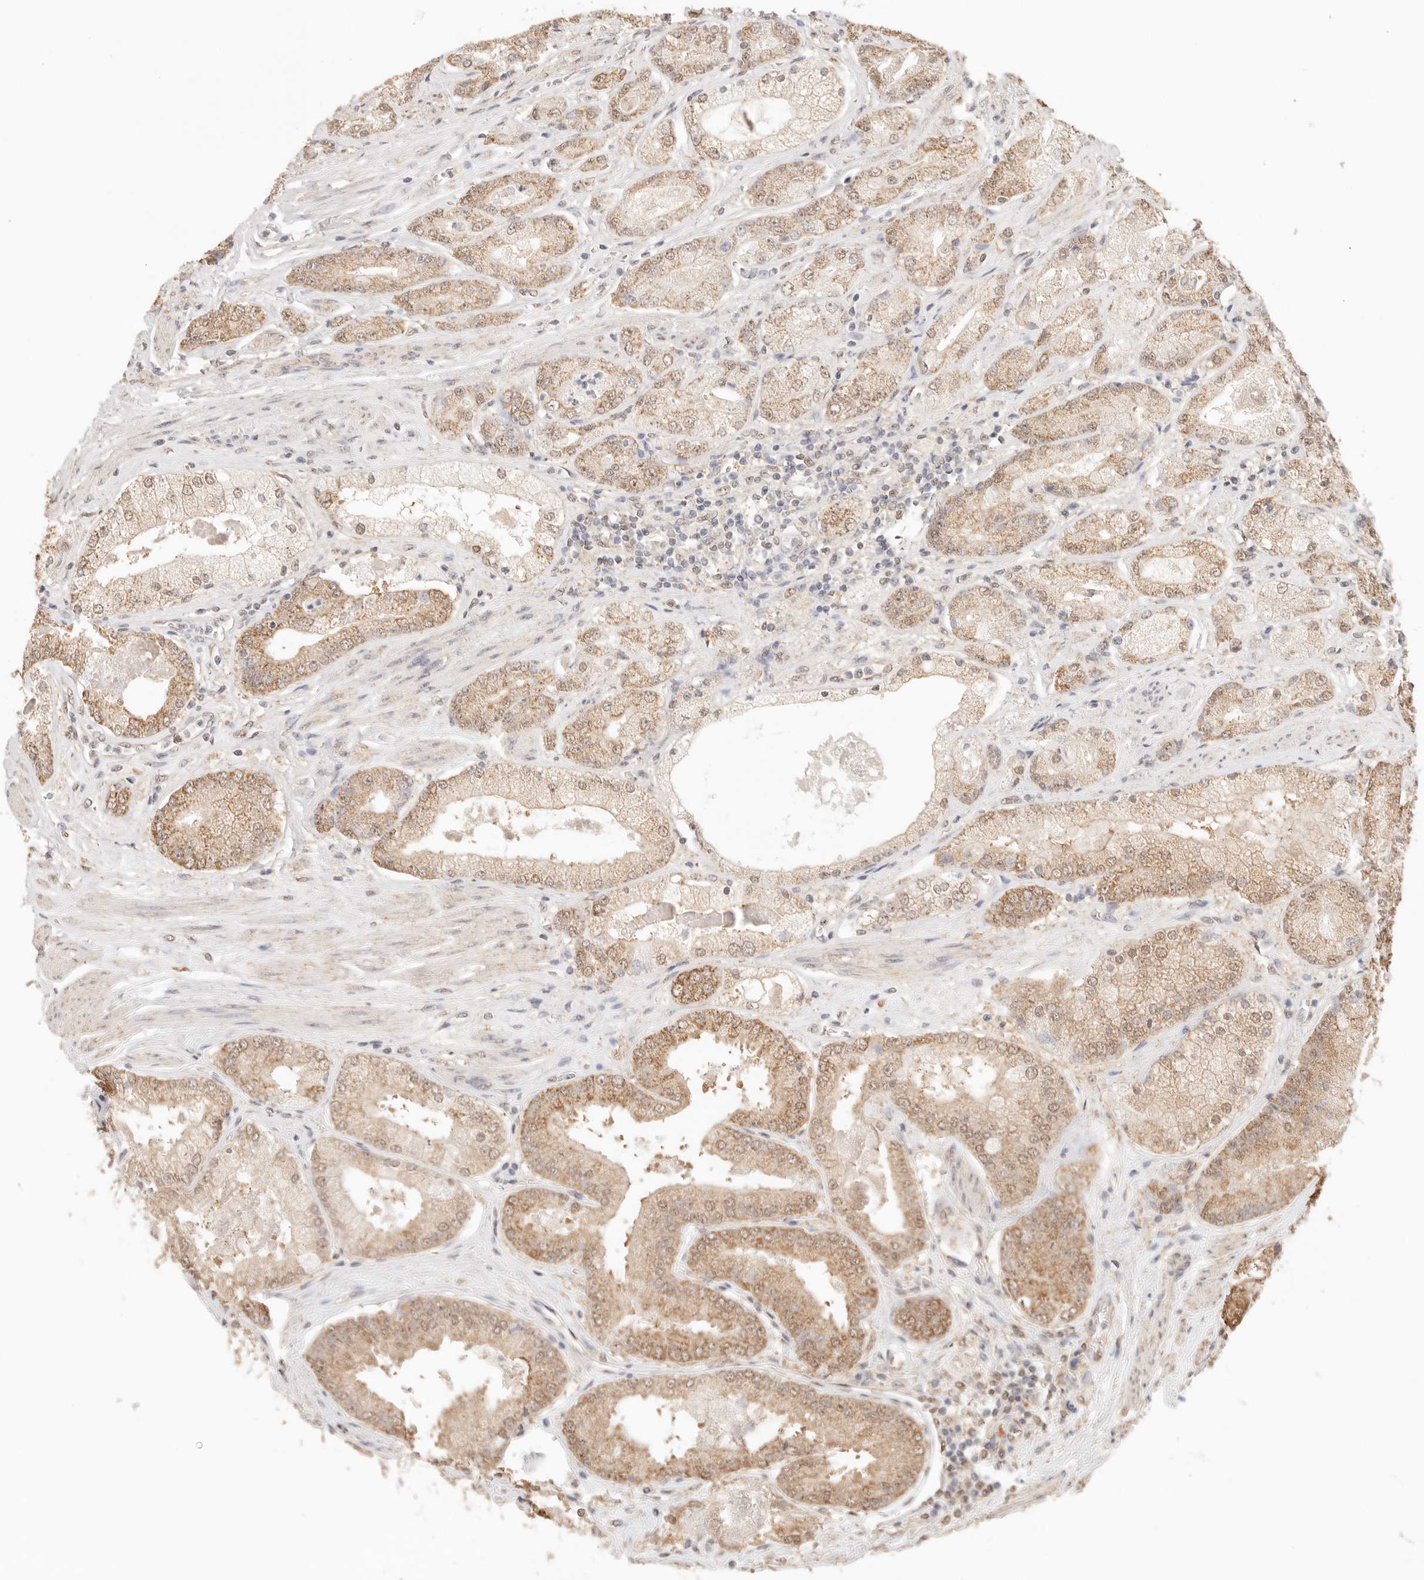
{"staining": {"intensity": "moderate", "quantity": ">75%", "location": "cytoplasmic/membranous"}, "tissue": "prostate cancer", "cell_type": "Tumor cells", "image_type": "cancer", "snomed": [{"axis": "morphology", "description": "Adenocarcinoma, High grade"}, {"axis": "topography", "description": "Prostate"}], "caption": "This photomicrograph displays immunohistochemistry (IHC) staining of human prostate high-grade adenocarcinoma, with medium moderate cytoplasmic/membranous staining in about >75% of tumor cells.", "gene": "IL1R2", "patient": {"sex": "male", "age": 58}}